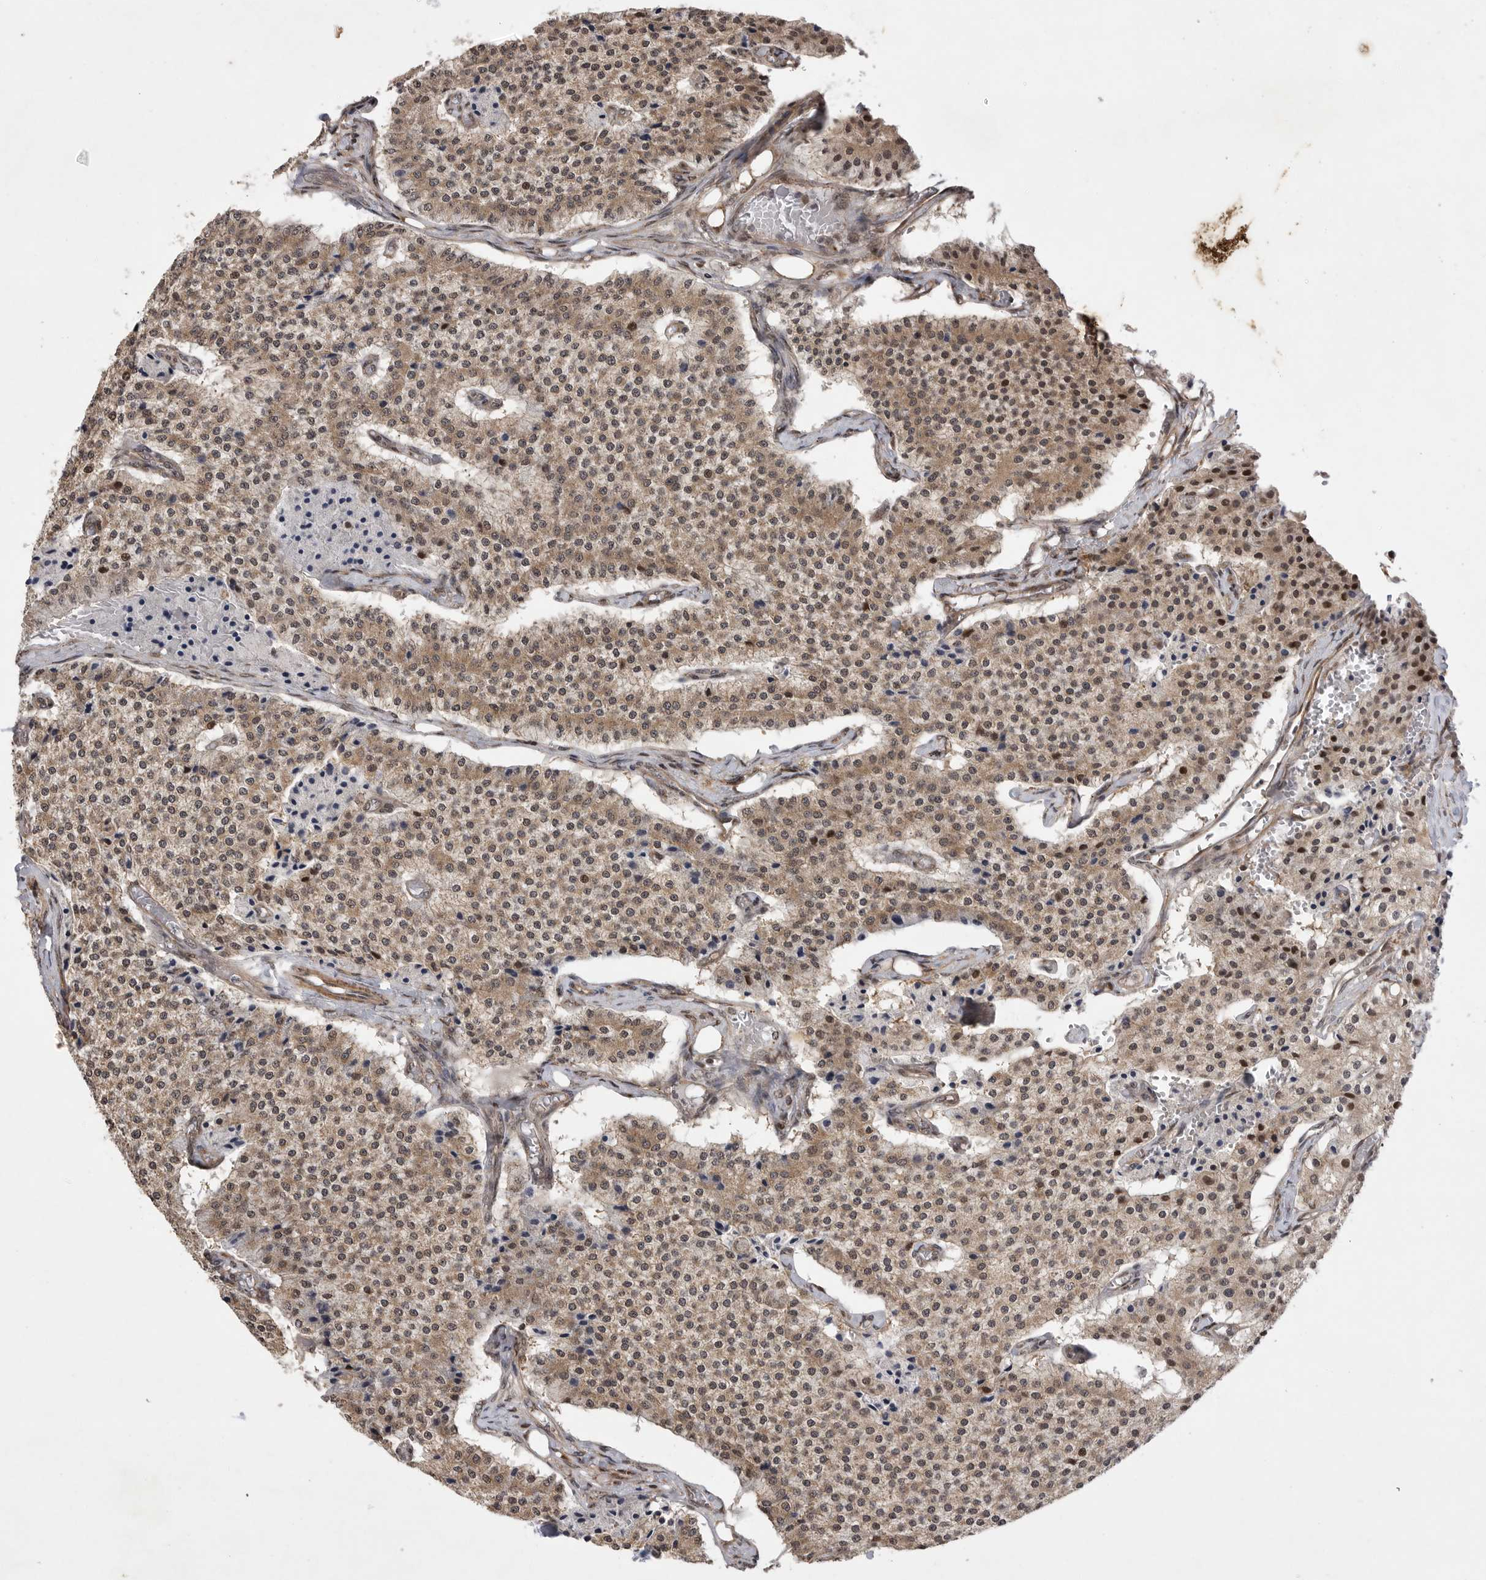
{"staining": {"intensity": "moderate", "quantity": ">75%", "location": "cytoplasmic/membranous"}, "tissue": "carcinoid", "cell_type": "Tumor cells", "image_type": "cancer", "snomed": [{"axis": "morphology", "description": "Carcinoid, malignant, NOS"}, {"axis": "topography", "description": "Colon"}], "caption": "A histopathology image of human carcinoid stained for a protein exhibits moderate cytoplasmic/membranous brown staining in tumor cells.", "gene": "EDEM3", "patient": {"sex": "female", "age": 52}}